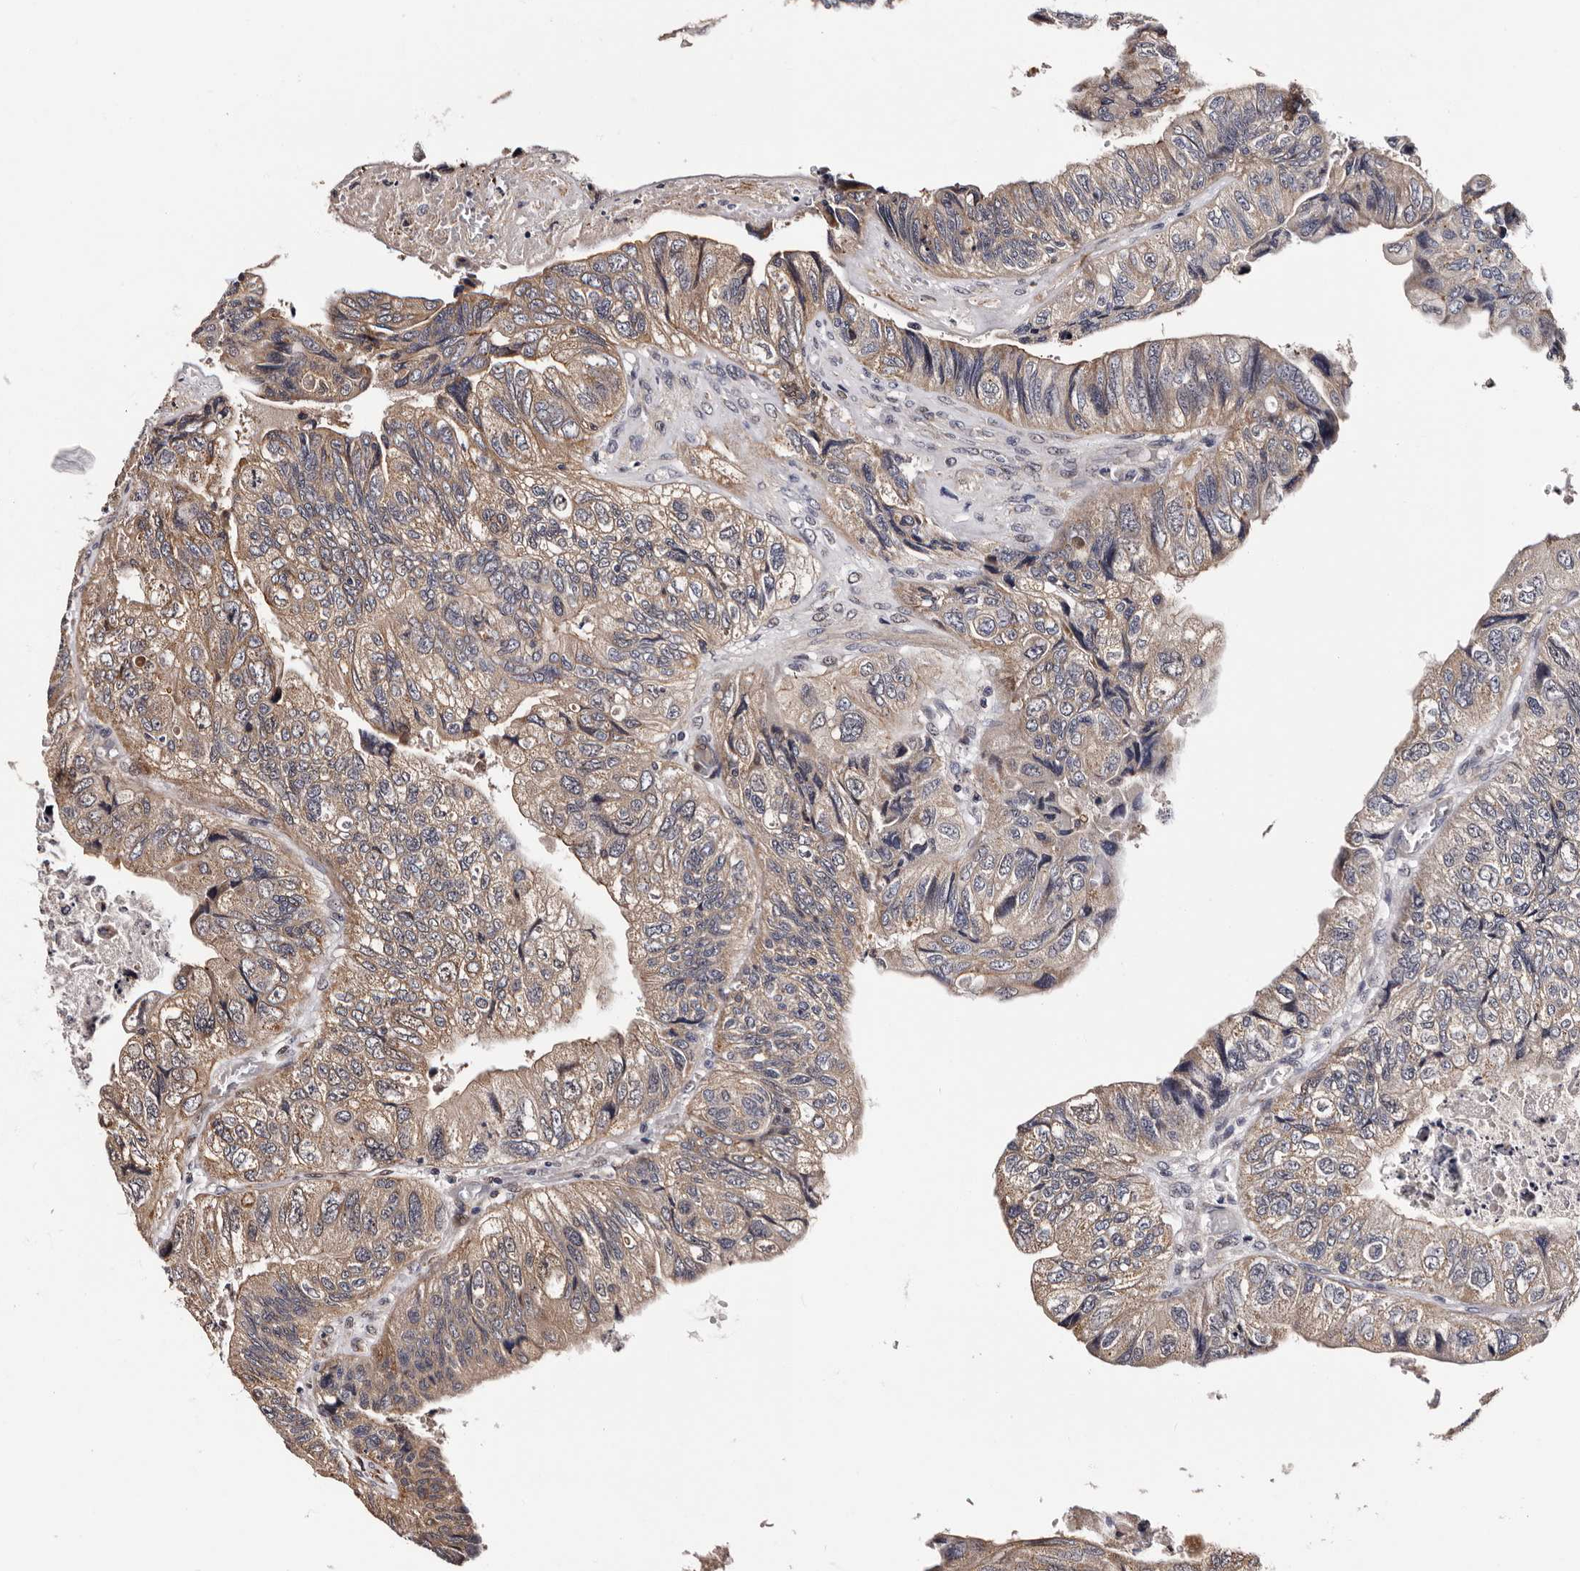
{"staining": {"intensity": "weak", "quantity": "25%-75%", "location": "cytoplasmic/membranous"}, "tissue": "colorectal cancer", "cell_type": "Tumor cells", "image_type": "cancer", "snomed": [{"axis": "morphology", "description": "Adenocarcinoma, NOS"}, {"axis": "topography", "description": "Rectum"}], "caption": "Immunohistochemical staining of colorectal cancer displays weak cytoplasmic/membranous protein positivity in approximately 25%-75% of tumor cells.", "gene": "GLRX3", "patient": {"sex": "male", "age": 63}}